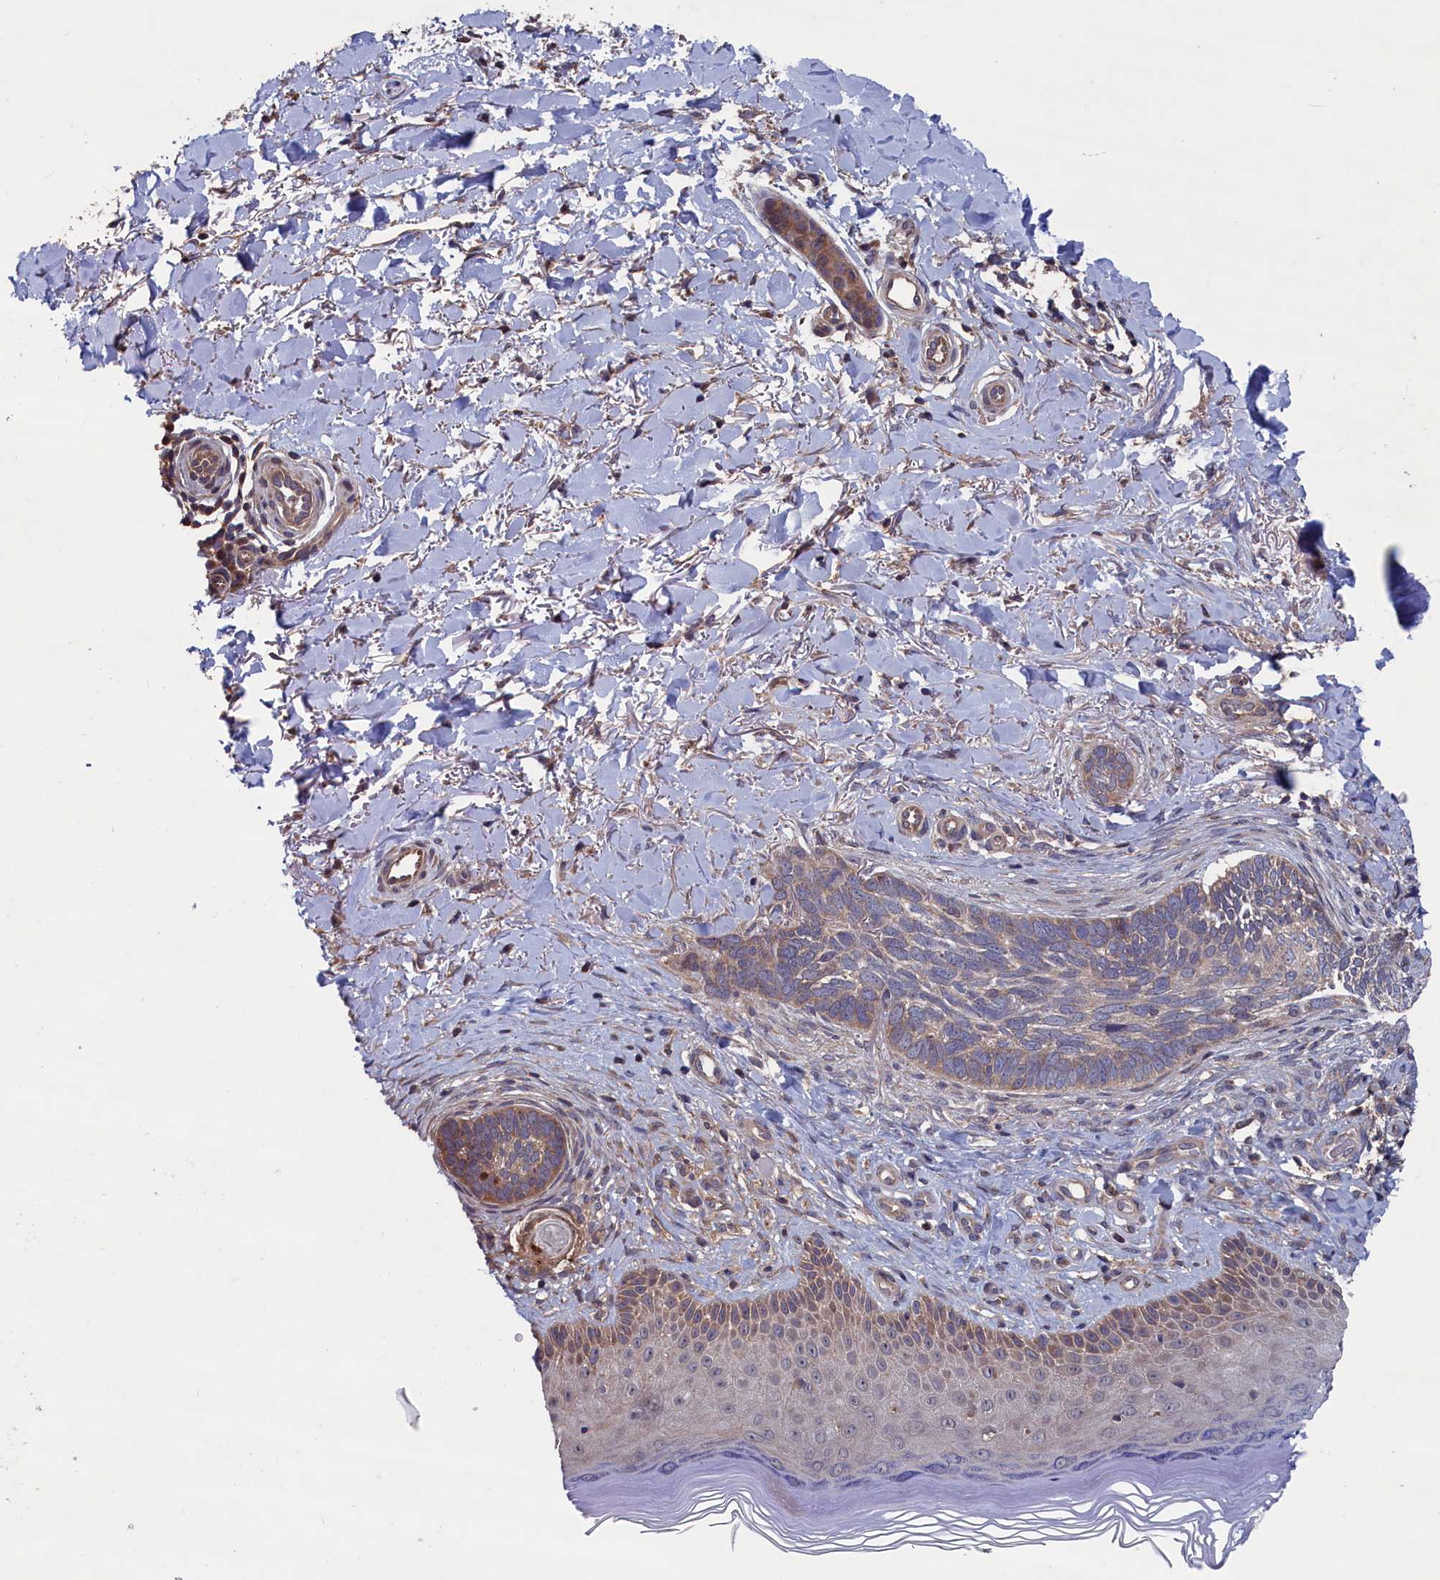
{"staining": {"intensity": "moderate", "quantity": "<25%", "location": "cytoplasmic/membranous"}, "tissue": "skin cancer", "cell_type": "Tumor cells", "image_type": "cancer", "snomed": [{"axis": "morphology", "description": "Normal tissue, NOS"}, {"axis": "morphology", "description": "Basal cell carcinoma"}, {"axis": "topography", "description": "Skin"}], "caption": "IHC of human skin cancer shows low levels of moderate cytoplasmic/membranous staining in approximately <25% of tumor cells. (IHC, brightfield microscopy, high magnification).", "gene": "SPATA13", "patient": {"sex": "female", "age": 67}}